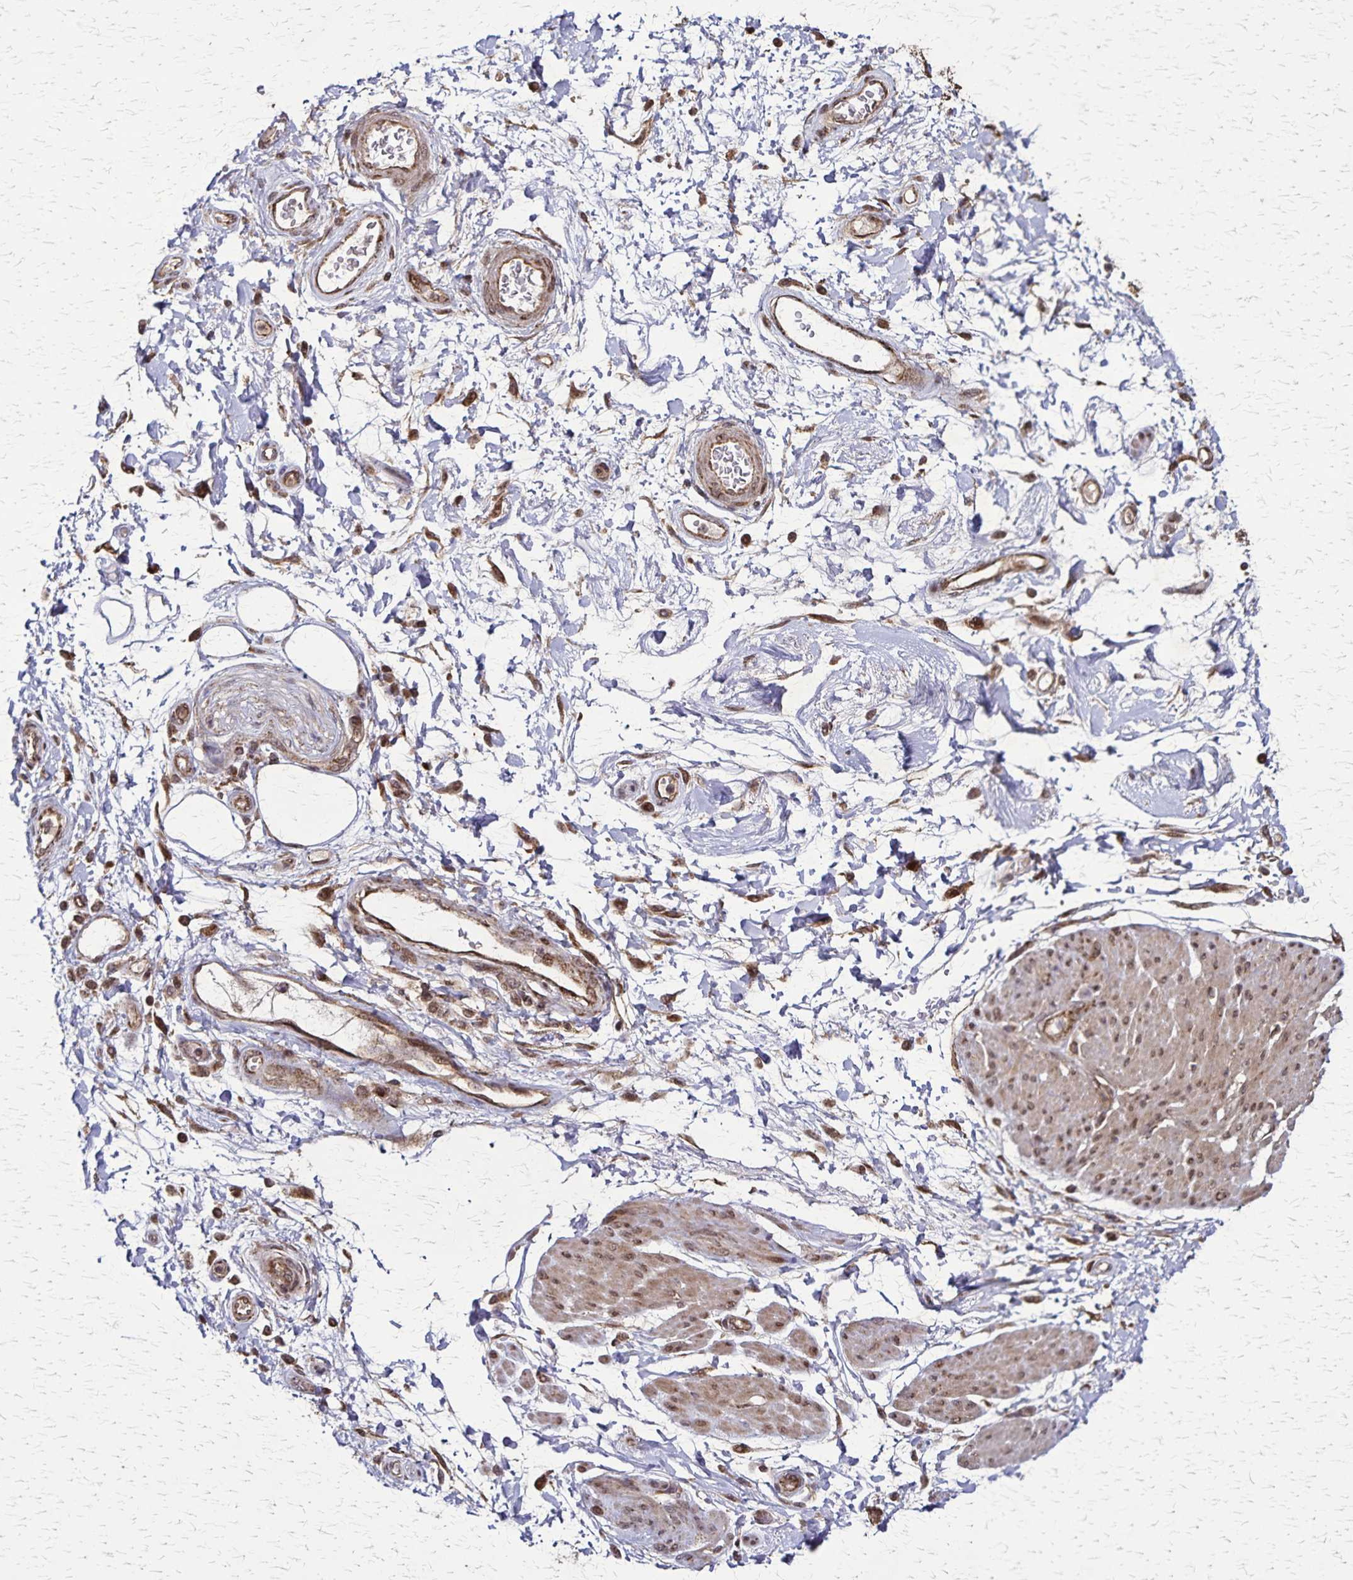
{"staining": {"intensity": "moderate", "quantity": "25%-75%", "location": "cytoplasmic/membranous"}, "tissue": "adipose tissue", "cell_type": "Adipocytes", "image_type": "normal", "snomed": [{"axis": "morphology", "description": "Normal tissue, NOS"}, {"axis": "topography", "description": "Urinary bladder"}, {"axis": "topography", "description": "Peripheral nerve tissue"}], "caption": "Adipocytes demonstrate moderate cytoplasmic/membranous positivity in approximately 25%-75% of cells in unremarkable adipose tissue.", "gene": "NFS1", "patient": {"sex": "female", "age": 60}}